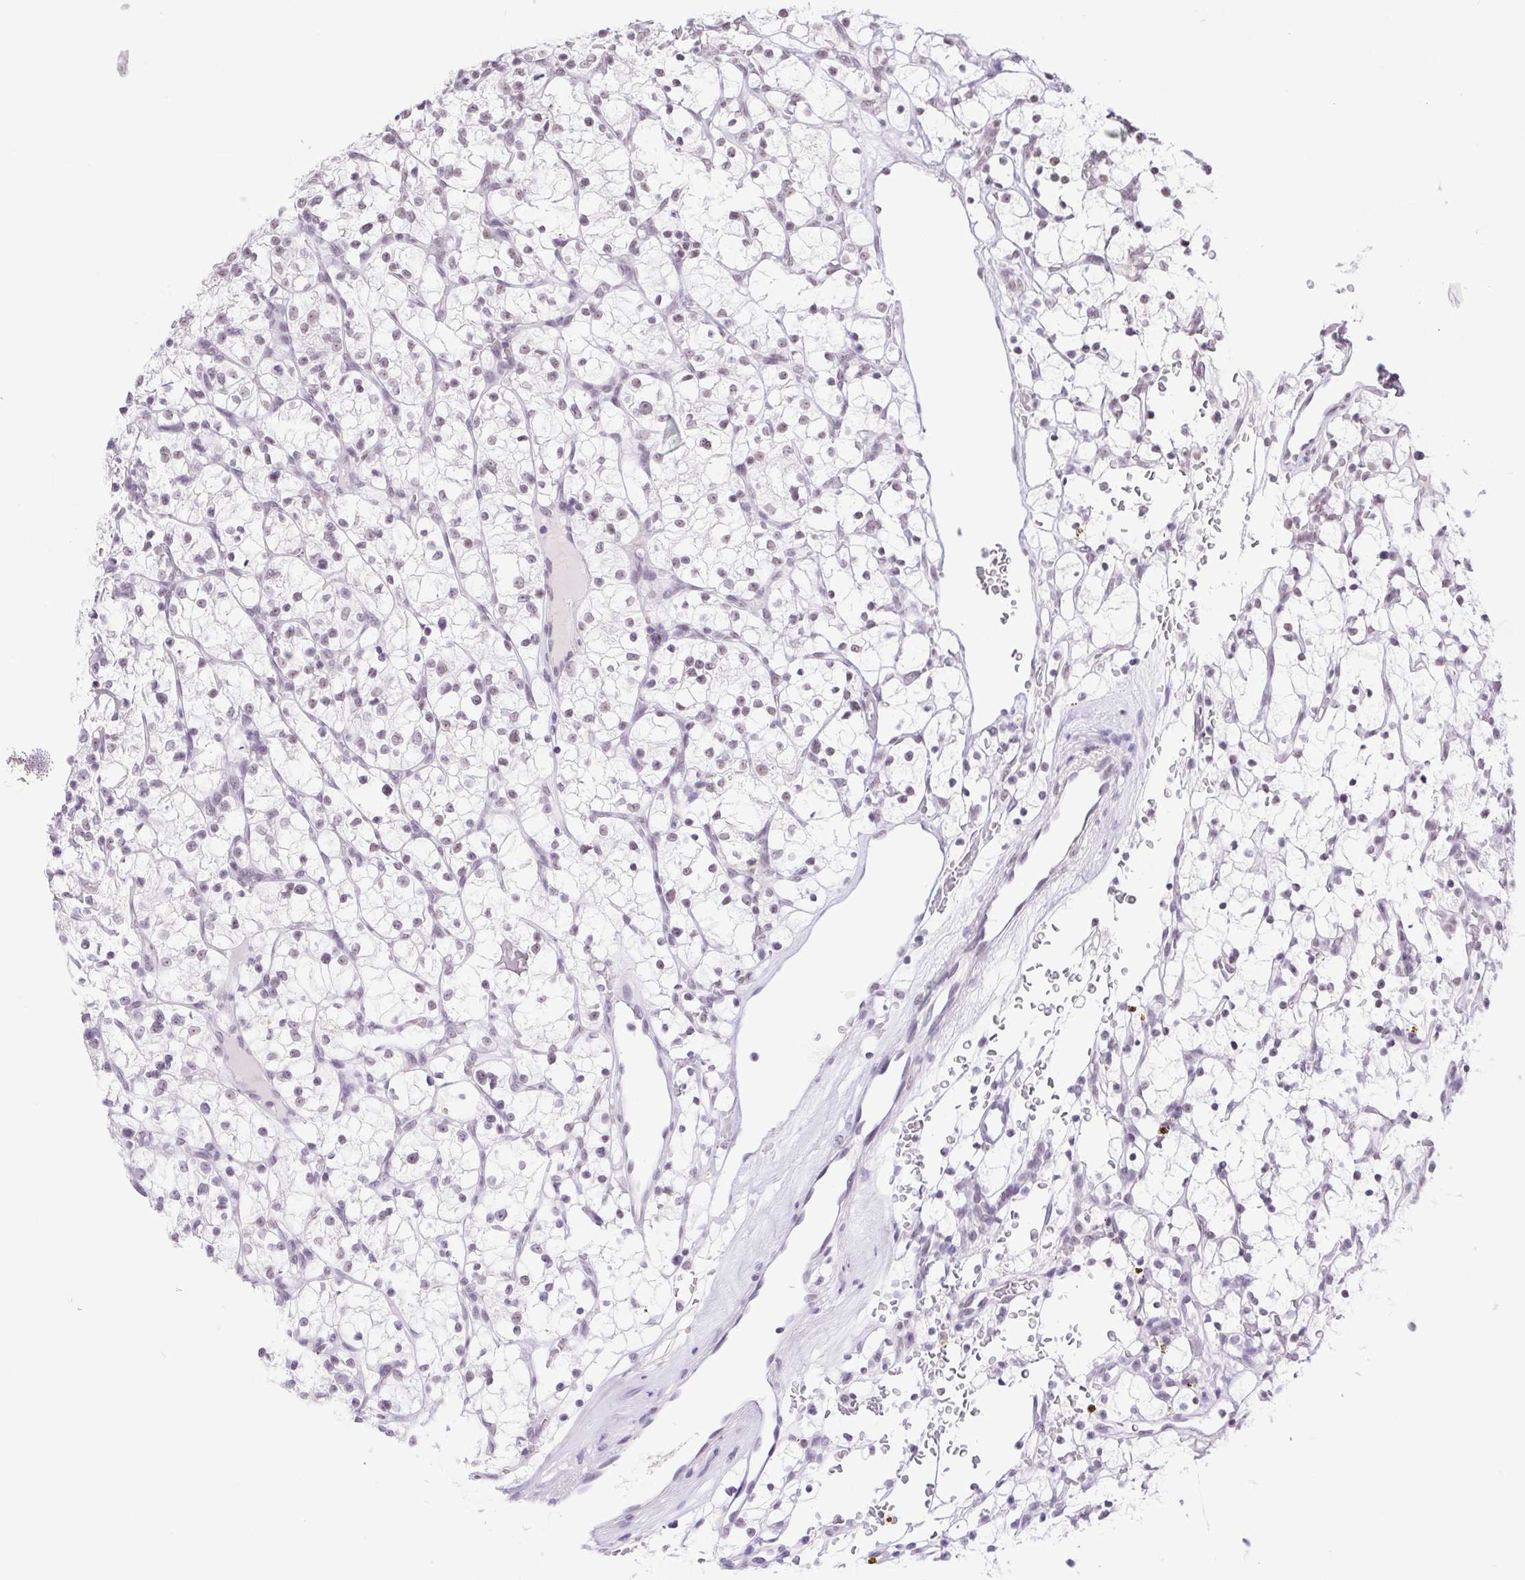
{"staining": {"intensity": "negative", "quantity": "none", "location": "none"}, "tissue": "renal cancer", "cell_type": "Tumor cells", "image_type": "cancer", "snomed": [{"axis": "morphology", "description": "Adenocarcinoma, NOS"}, {"axis": "topography", "description": "Kidney"}], "caption": "Immunohistochemistry (IHC) image of neoplastic tissue: renal adenocarcinoma stained with DAB (3,3'-diaminobenzidine) exhibits no significant protein staining in tumor cells.", "gene": "DDX17", "patient": {"sex": "female", "age": 64}}